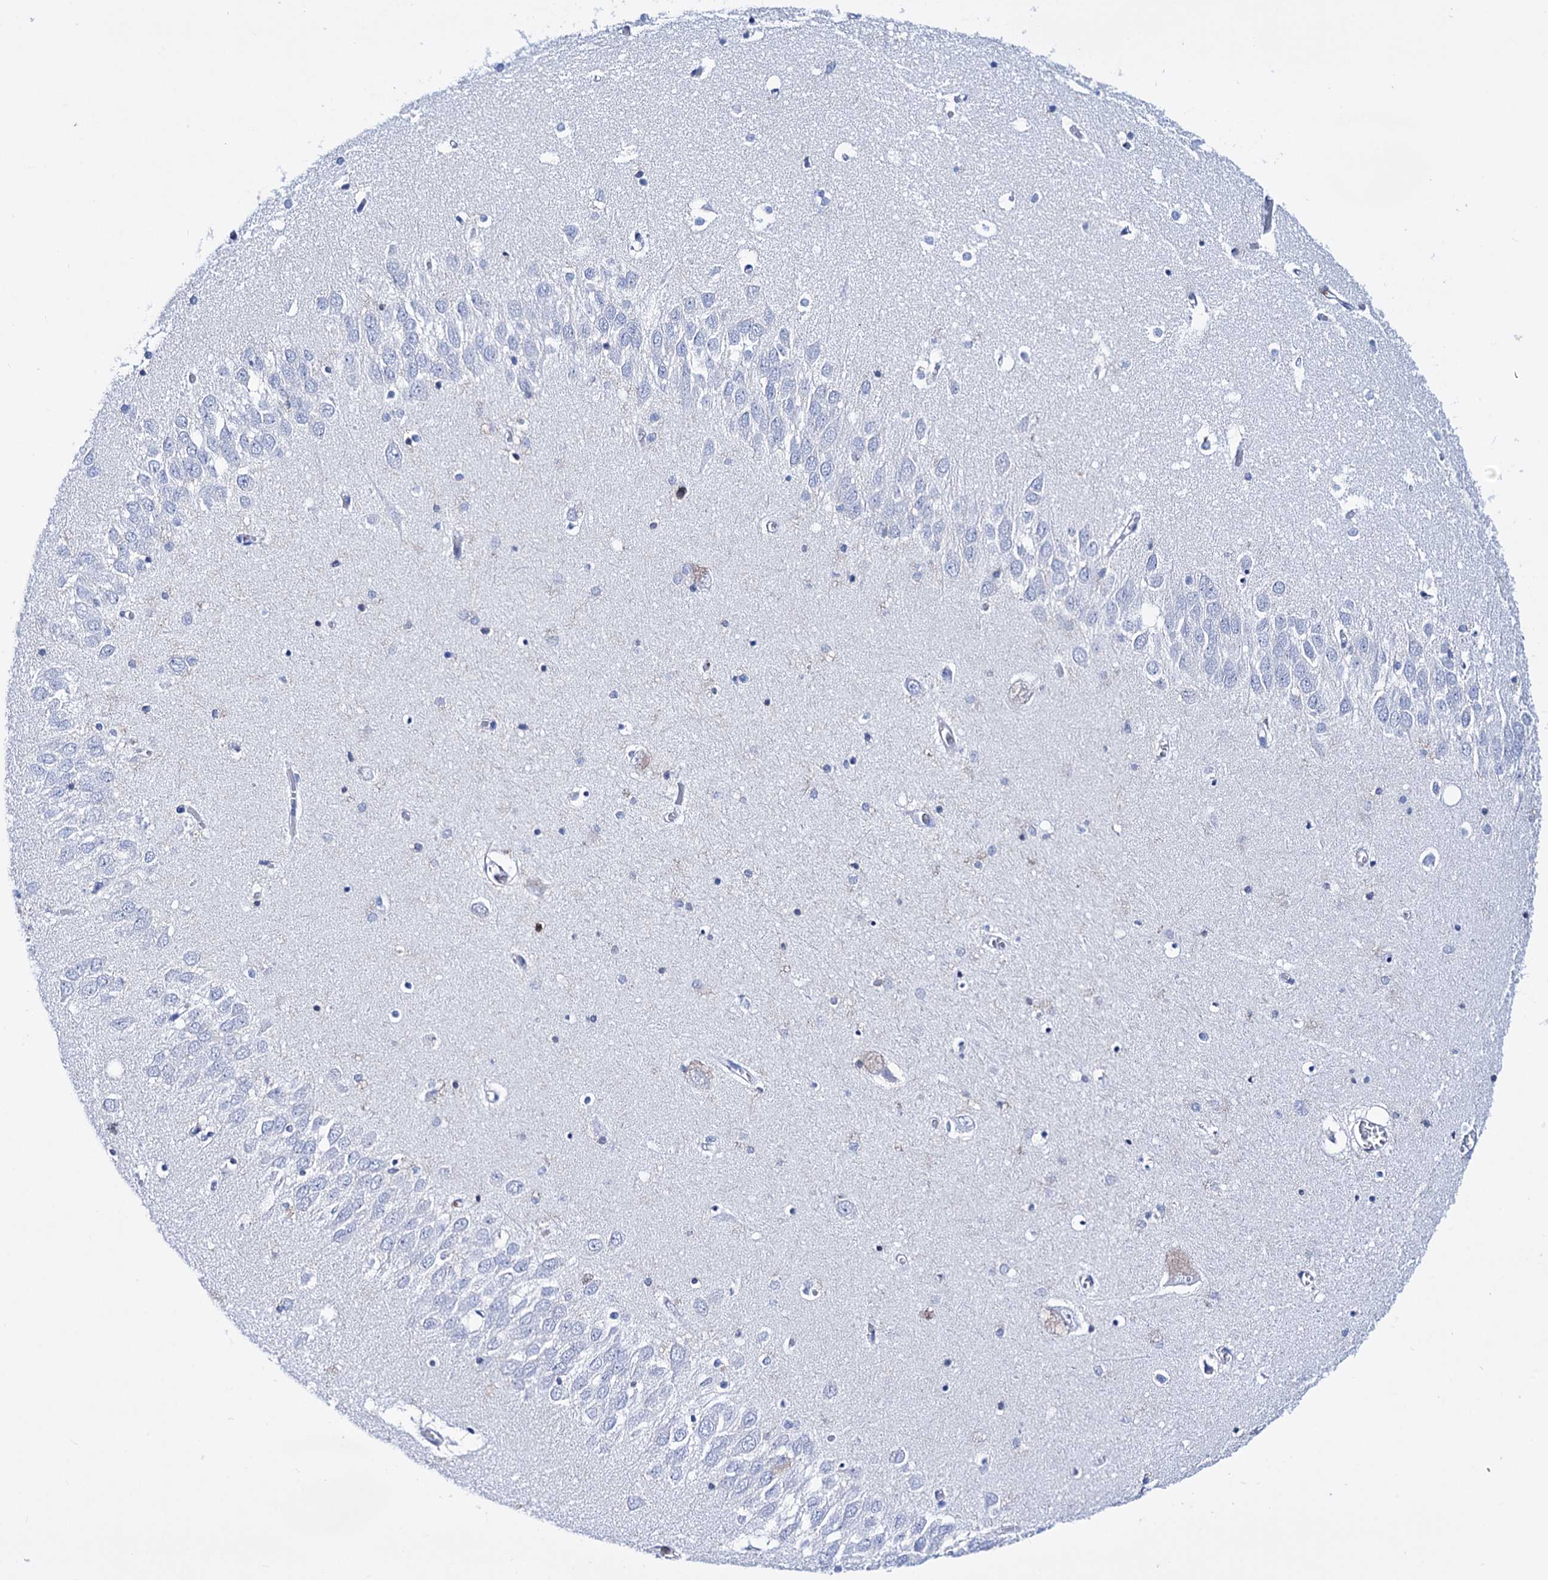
{"staining": {"intensity": "negative", "quantity": "none", "location": "none"}, "tissue": "hippocampus", "cell_type": "Glial cells", "image_type": "normal", "snomed": [{"axis": "morphology", "description": "Normal tissue, NOS"}, {"axis": "topography", "description": "Hippocampus"}], "caption": "Hippocampus stained for a protein using IHC shows no positivity glial cells.", "gene": "DEF6", "patient": {"sex": "male", "age": 70}}